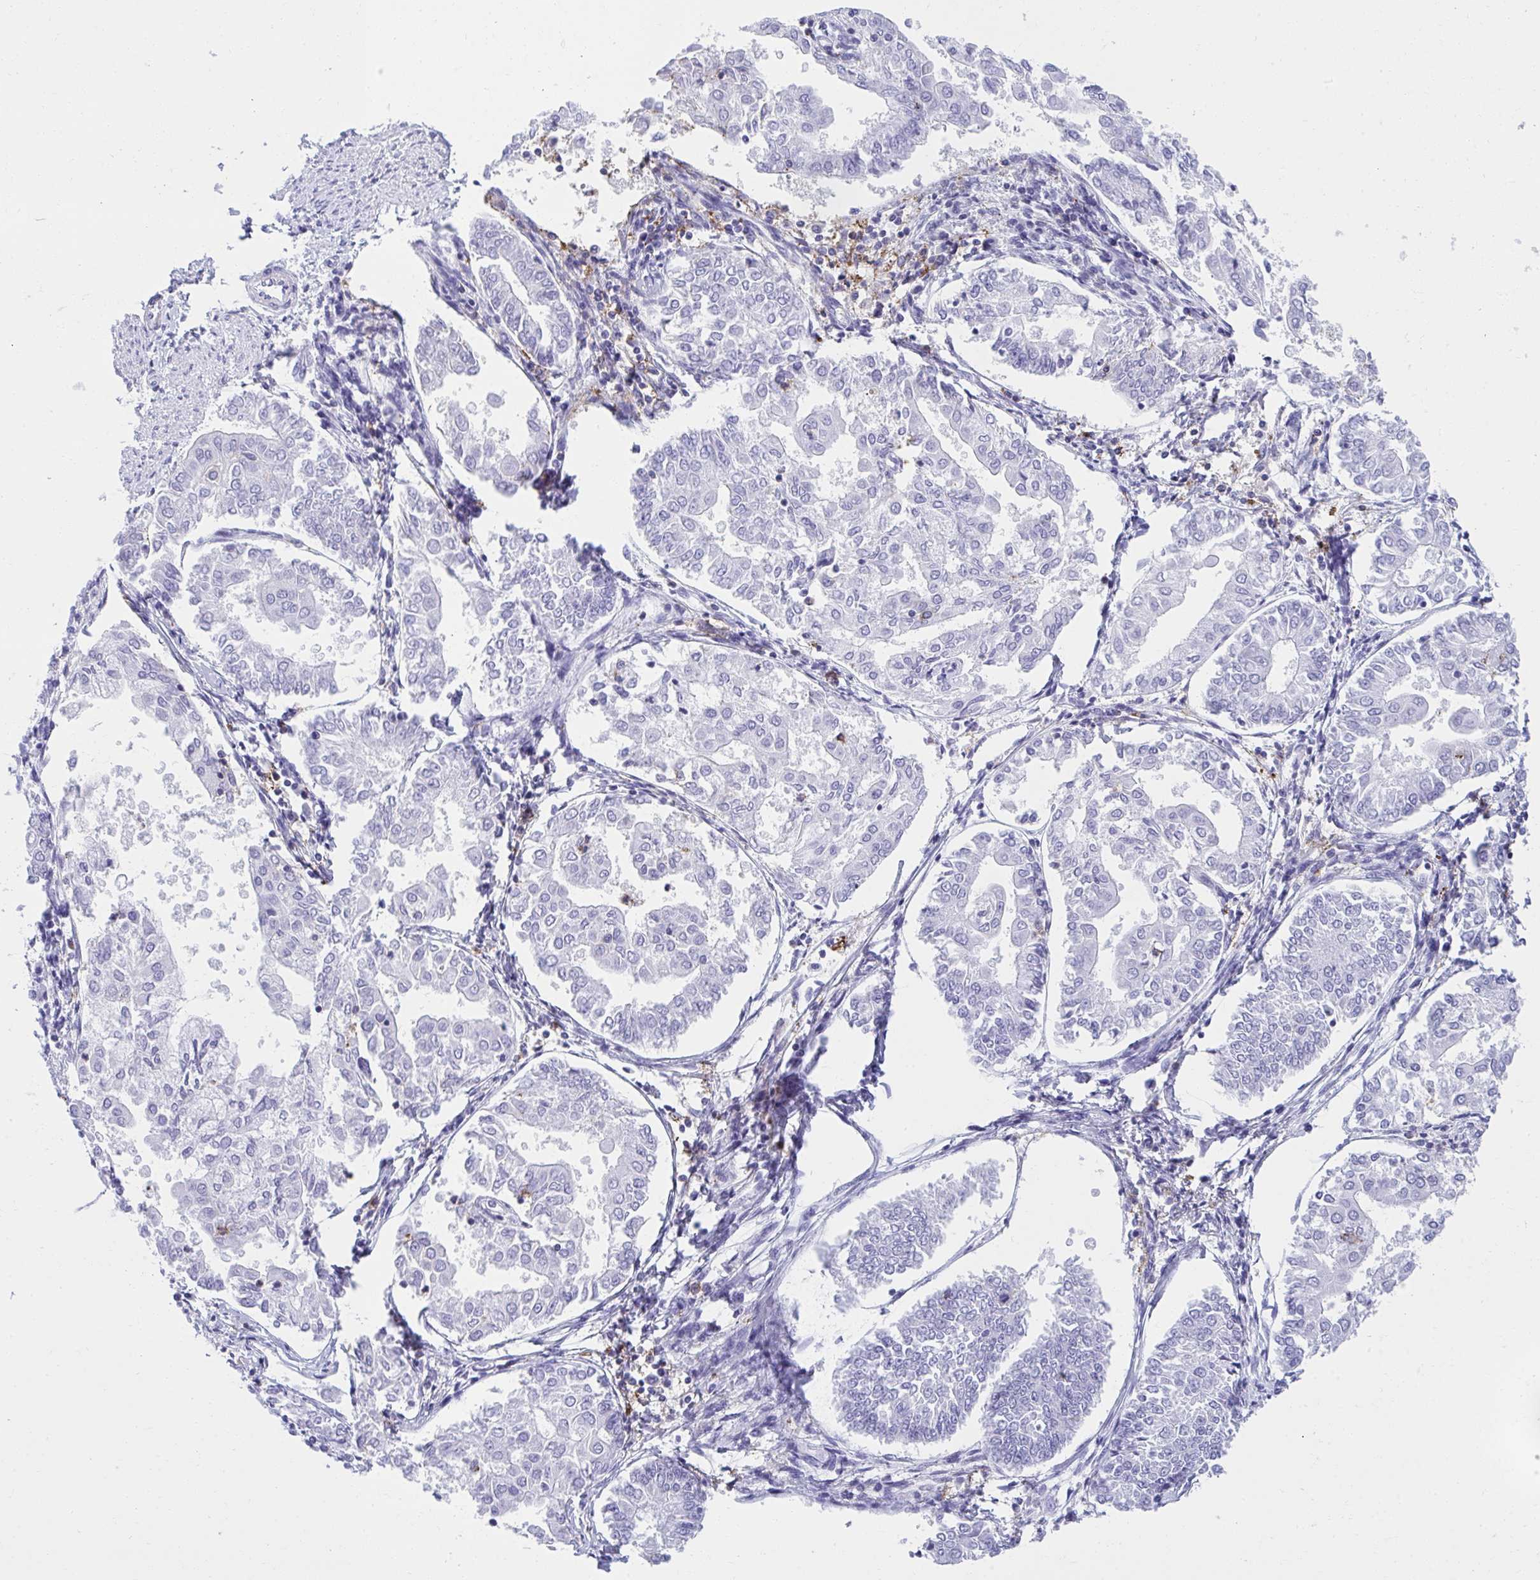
{"staining": {"intensity": "negative", "quantity": "none", "location": "none"}, "tissue": "endometrial cancer", "cell_type": "Tumor cells", "image_type": "cancer", "snomed": [{"axis": "morphology", "description": "Adenocarcinoma, NOS"}, {"axis": "topography", "description": "Endometrium"}], "caption": "Immunohistochemistry photomicrograph of neoplastic tissue: endometrial adenocarcinoma stained with DAB (3,3'-diaminobenzidine) demonstrates no significant protein staining in tumor cells.", "gene": "SPN", "patient": {"sex": "female", "age": 68}}